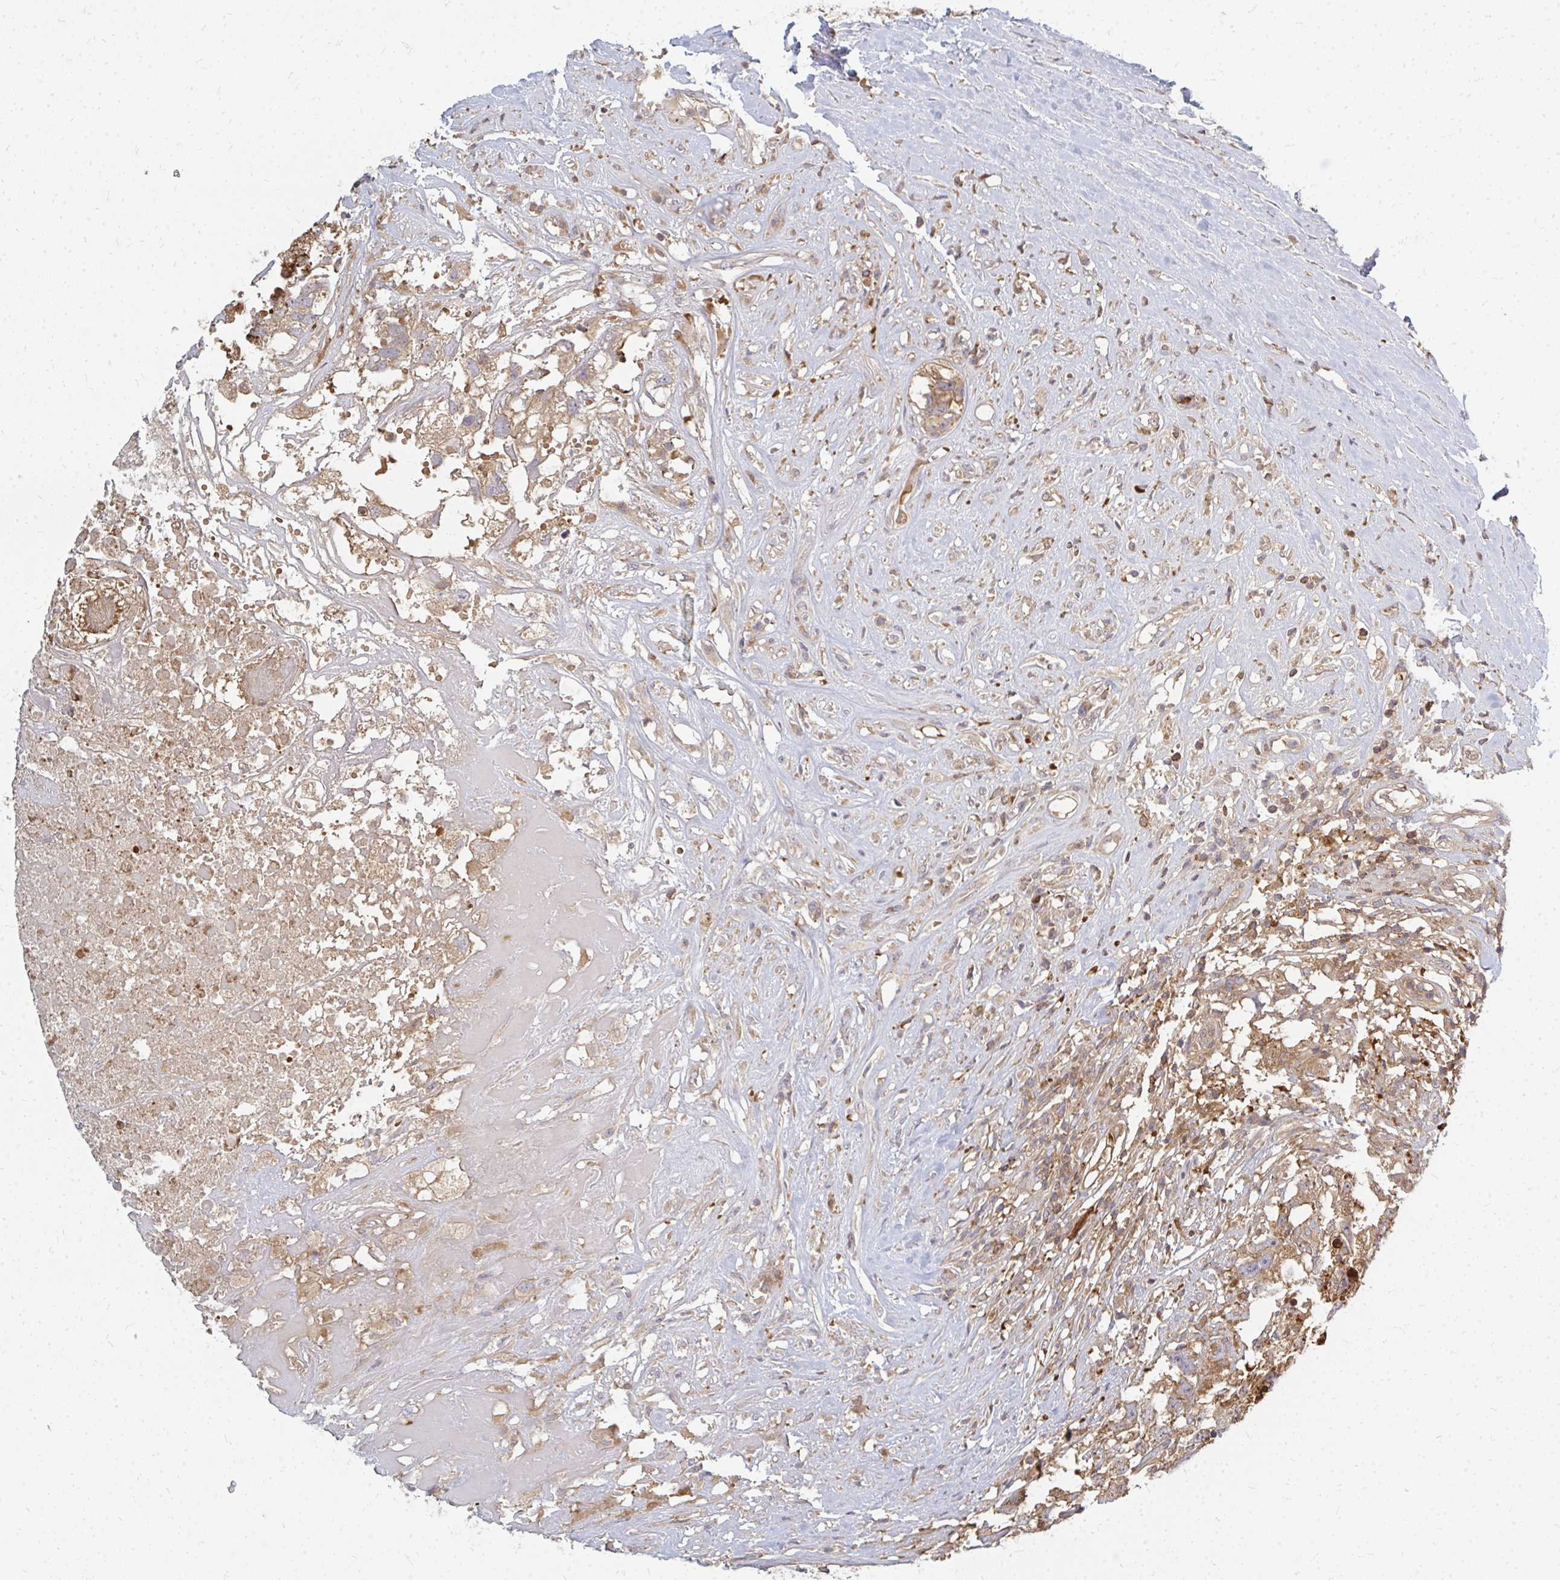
{"staining": {"intensity": "moderate", "quantity": ">75%", "location": "cytoplasmic/membranous"}, "tissue": "testis cancer", "cell_type": "Tumor cells", "image_type": "cancer", "snomed": [{"axis": "morphology", "description": "Carcinoma, Embryonal, NOS"}, {"axis": "topography", "description": "Testis"}], "caption": "Immunohistochemical staining of testis cancer reveals moderate cytoplasmic/membranous protein expression in about >75% of tumor cells.", "gene": "ZNF285", "patient": {"sex": "male", "age": 83}}